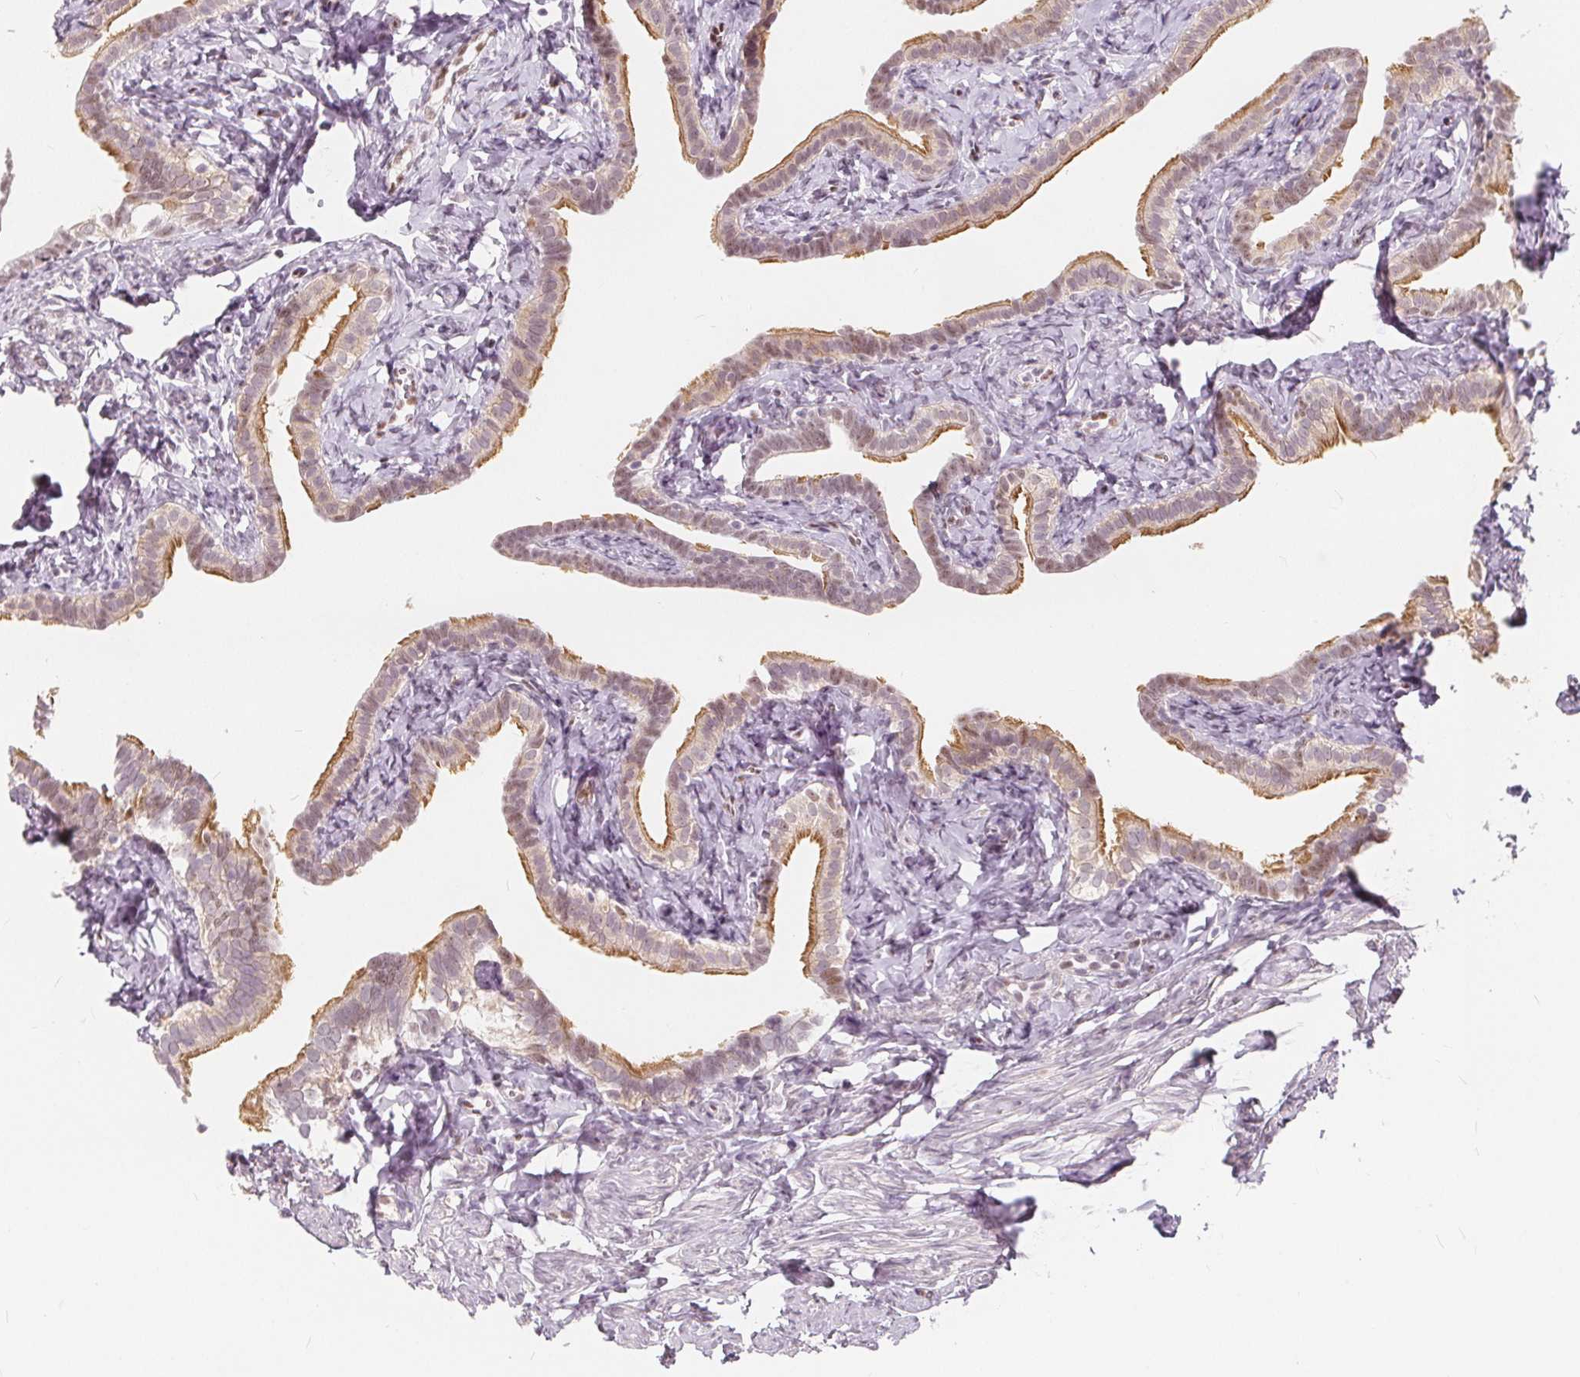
{"staining": {"intensity": "moderate", "quantity": "<25%", "location": "cytoplasmic/membranous"}, "tissue": "fallopian tube", "cell_type": "Glandular cells", "image_type": "normal", "snomed": [{"axis": "morphology", "description": "Normal tissue, NOS"}, {"axis": "topography", "description": "Fallopian tube"}], "caption": "Immunohistochemistry staining of unremarkable fallopian tube, which exhibits low levels of moderate cytoplasmic/membranous staining in about <25% of glandular cells indicating moderate cytoplasmic/membranous protein staining. The staining was performed using DAB (brown) for protein detection and nuclei were counterstained in hematoxylin (blue).", "gene": "DRC3", "patient": {"sex": "female", "age": 41}}